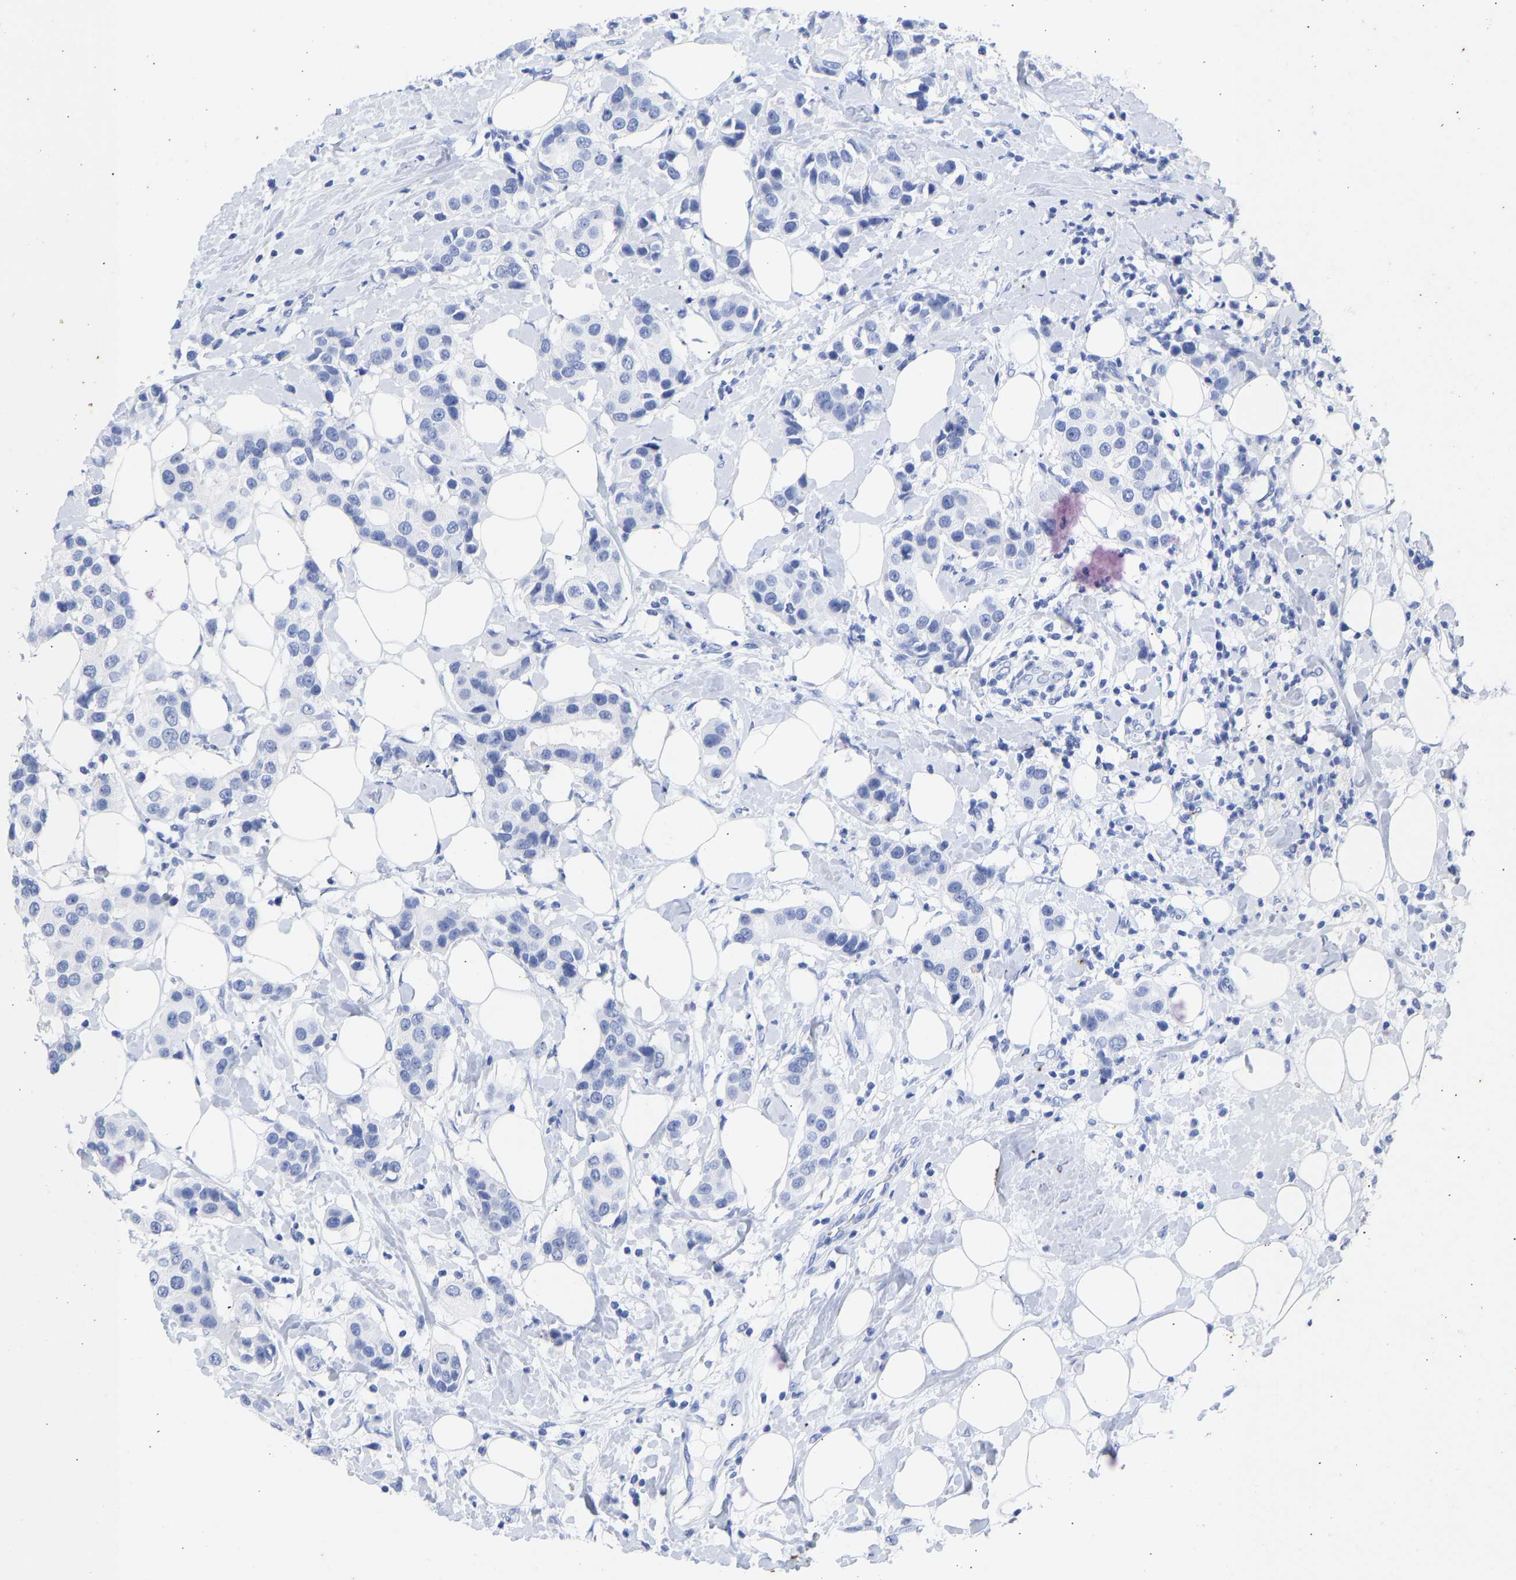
{"staining": {"intensity": "negative", "quantity": "none", "location": "none"}, "tissue": "breast cancer", "cell_type": "Tumor cells", "image_type": "cancer", "snomed": [{"axis": "morphology", "description": "Normal tissue, NOS"}, {"axis": "morphology", "description": "Duct carcinoma"}, {"axis": "topography", "description": "Breast"}], "caption": "An immunohistochemistry (IHC) histopathology image of breast infiltrating ductal carcinoma is shown. There is no staining in tumor cells of breast infiltrating ductal carcinoma. (DAB IHC visualized using brightfield microscopy, high magnification).", "gene": "KRT1", "patient": {"sex": "female", "age": 39}}